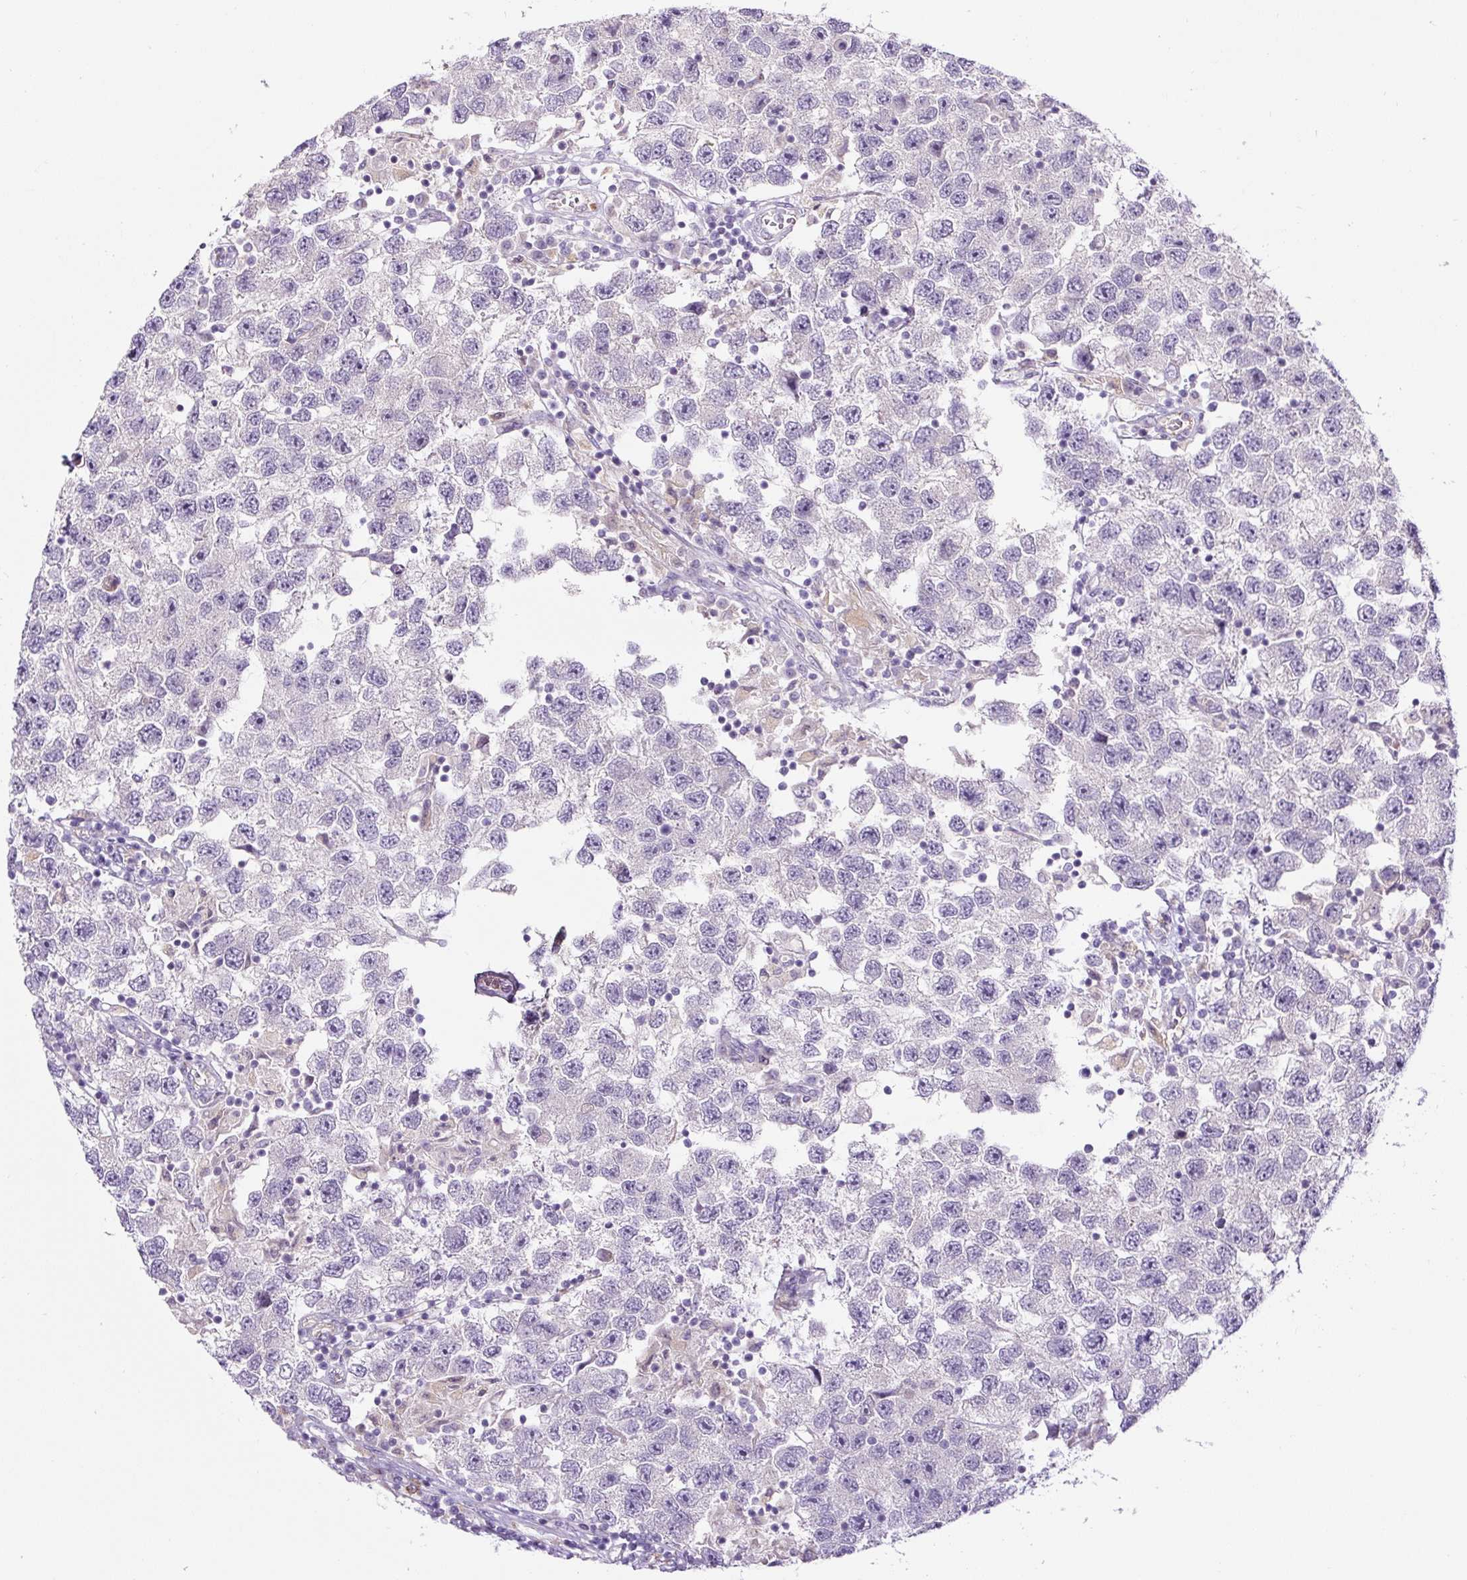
{"staining": {"intensity": "negative", "quantity": "none", "location": "none"}, "tissue": "testis cancer", "cell_type": "Tumor cells", "image_type": "cancer", "snomed": [{"axis": "morphology", "description": "Seminoma, NOS"}, {"axis": "topography", "description": "Testis"}], "caption": "This is a image of immunohistochemistry staining of testis cancer (seminoma), which shows no expression in tumor cells. The staining is performed using DAB brown chromogen with nuclei counter-stained in using hematoxylin.", "gene": "HPS4", "patient": {"sex": "male", "age": 26}}